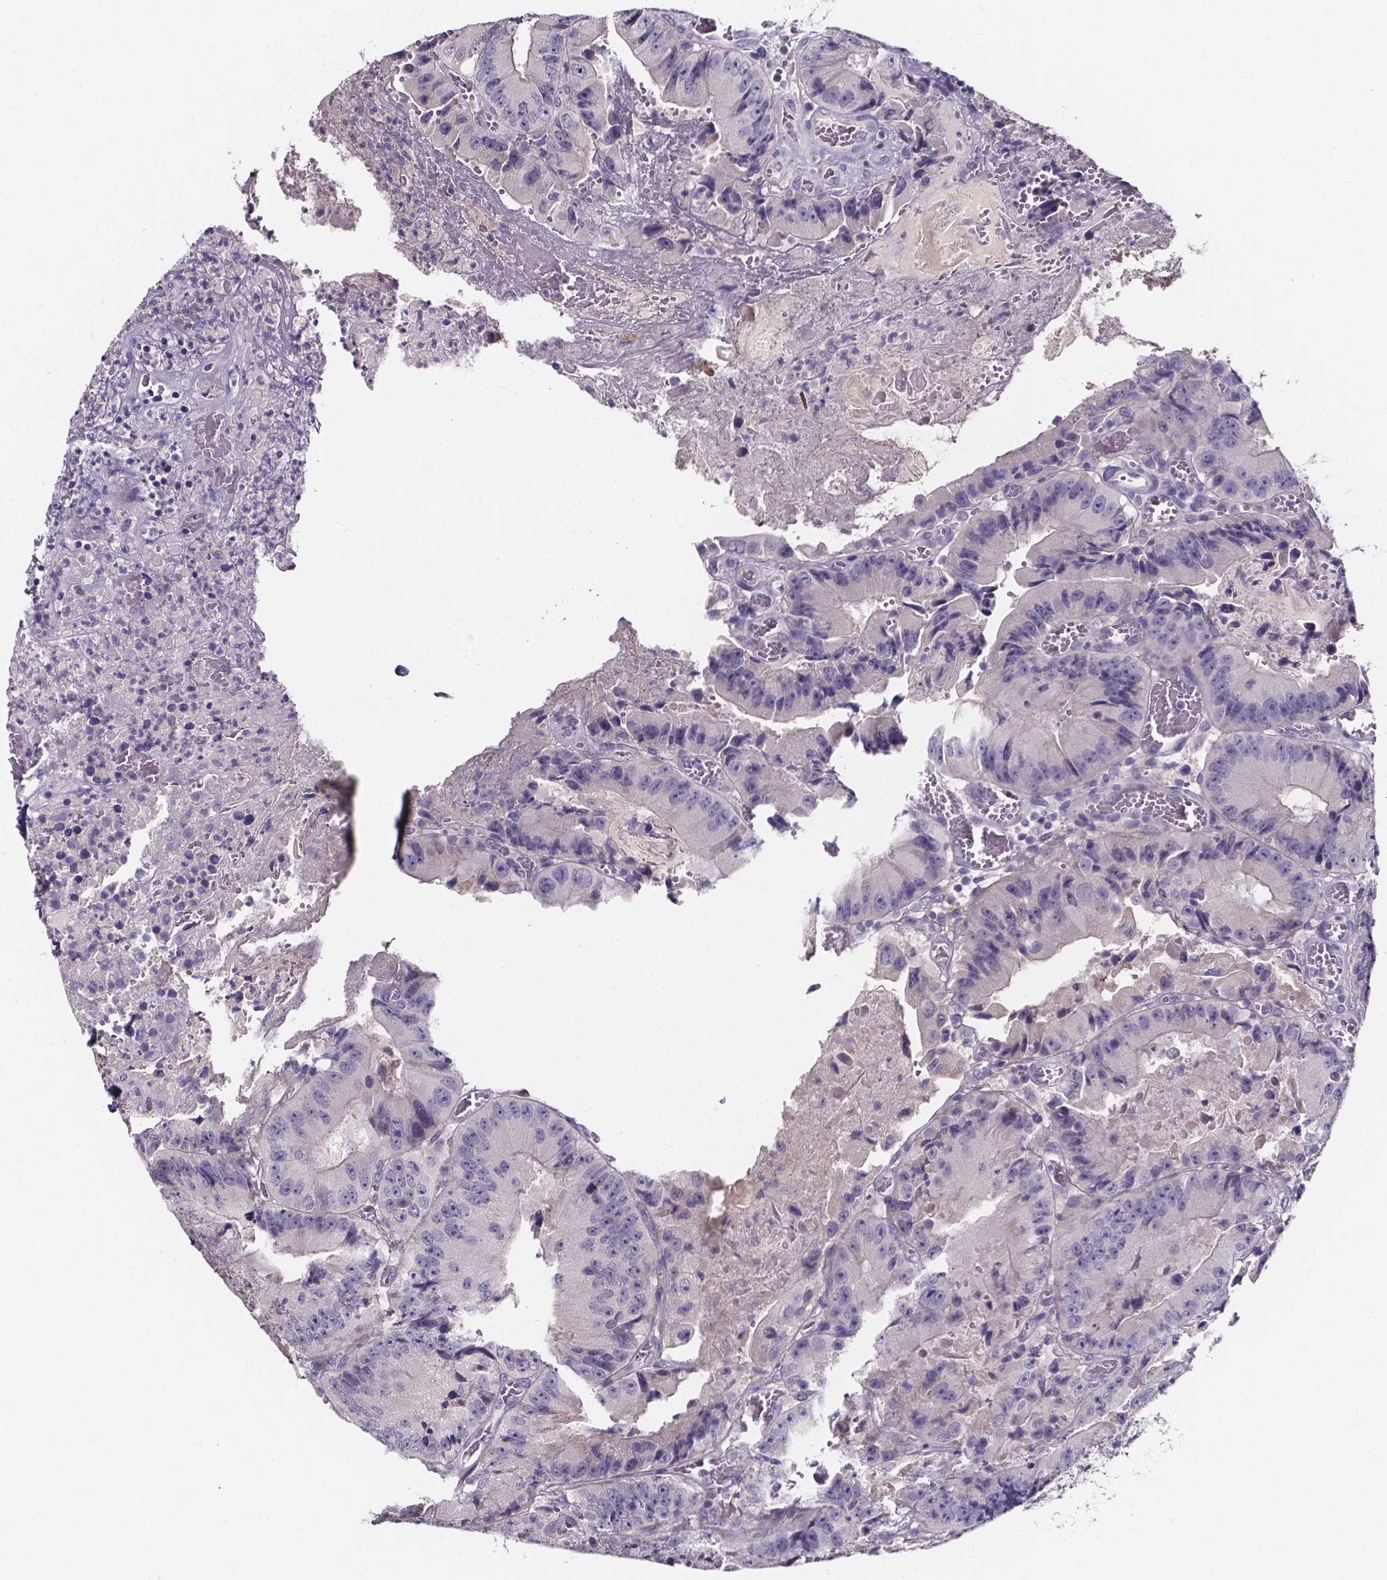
{"staining": {"intensity": "negative", "quantity": "none", "location": "none"}, "tissue": "colorectal cancer", "cell_type": "Tumor cells", "image_type": "cancer", "snomed": [{"axis": "morphology", "description": "Adenocarcinoma, NOS"}, {"axis": "topography", "description": "Colon"}], "caption": "Human colorectal cancer (adenocarcinoma) stained for a protein using immunohistochemistry (IHC) exhibits no expression in tumor cells.", "gene": "SPOCD1", "patient": {"sex": "female", "age": 86}}